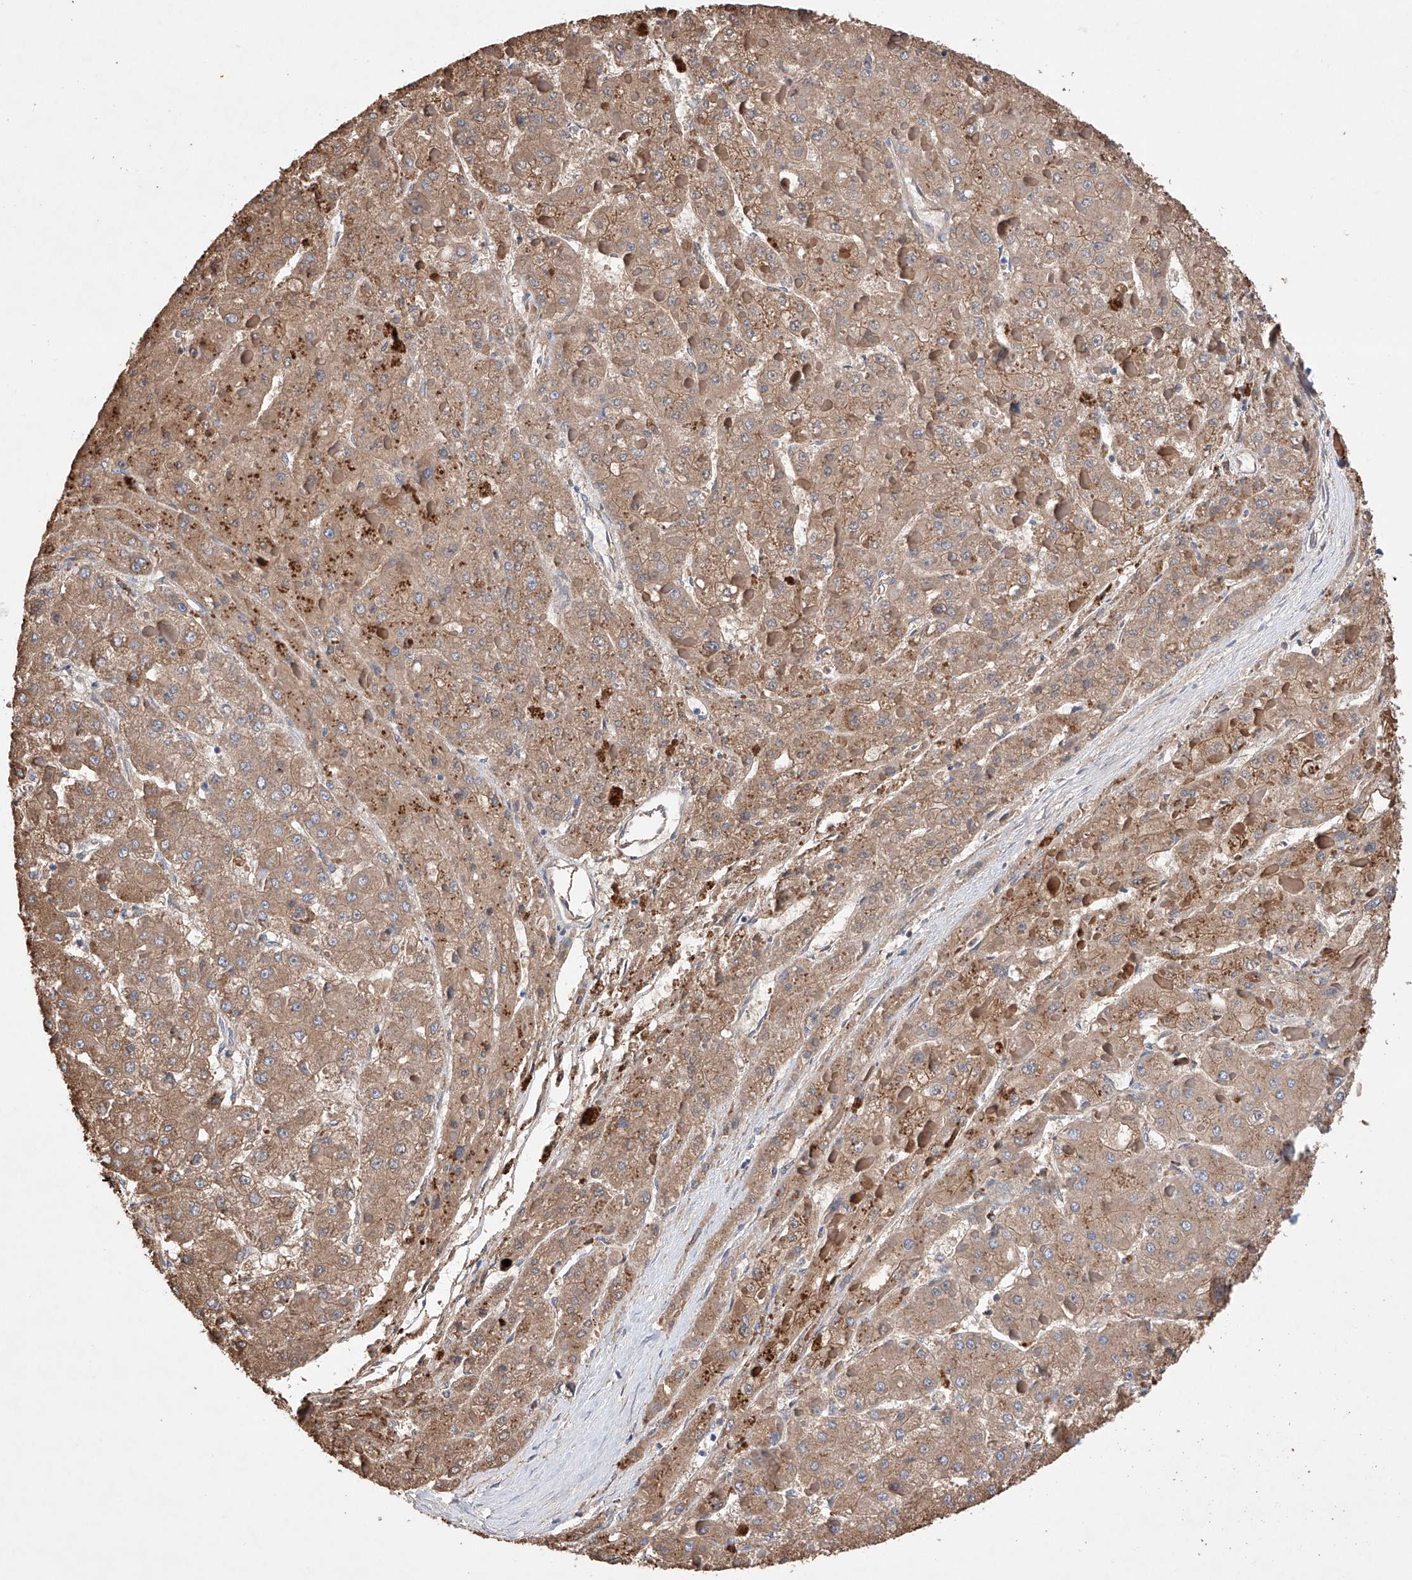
{"staining": {"intensity": "moderate", "quantity": ">75%", "location": "cytoplasmic/membranous"}, "tissue": "liver cancer", "cell_type": "Tumor cells", "image_type": "cancer", "snomed": [{"axis": "morphology", "description": "Carcinoma, Hepatocellular, NOS"}, {"axis": "topography", "description": "Liver"}], "caption": "Immunohistochemical staining of liver hepatocellular carcinoma exhibits moderate cytoplasmic/membranous protein expression in about >75% of tumor cells.", "gene": "AFG1L", "patient": {"sex": "female", "age": 73}}